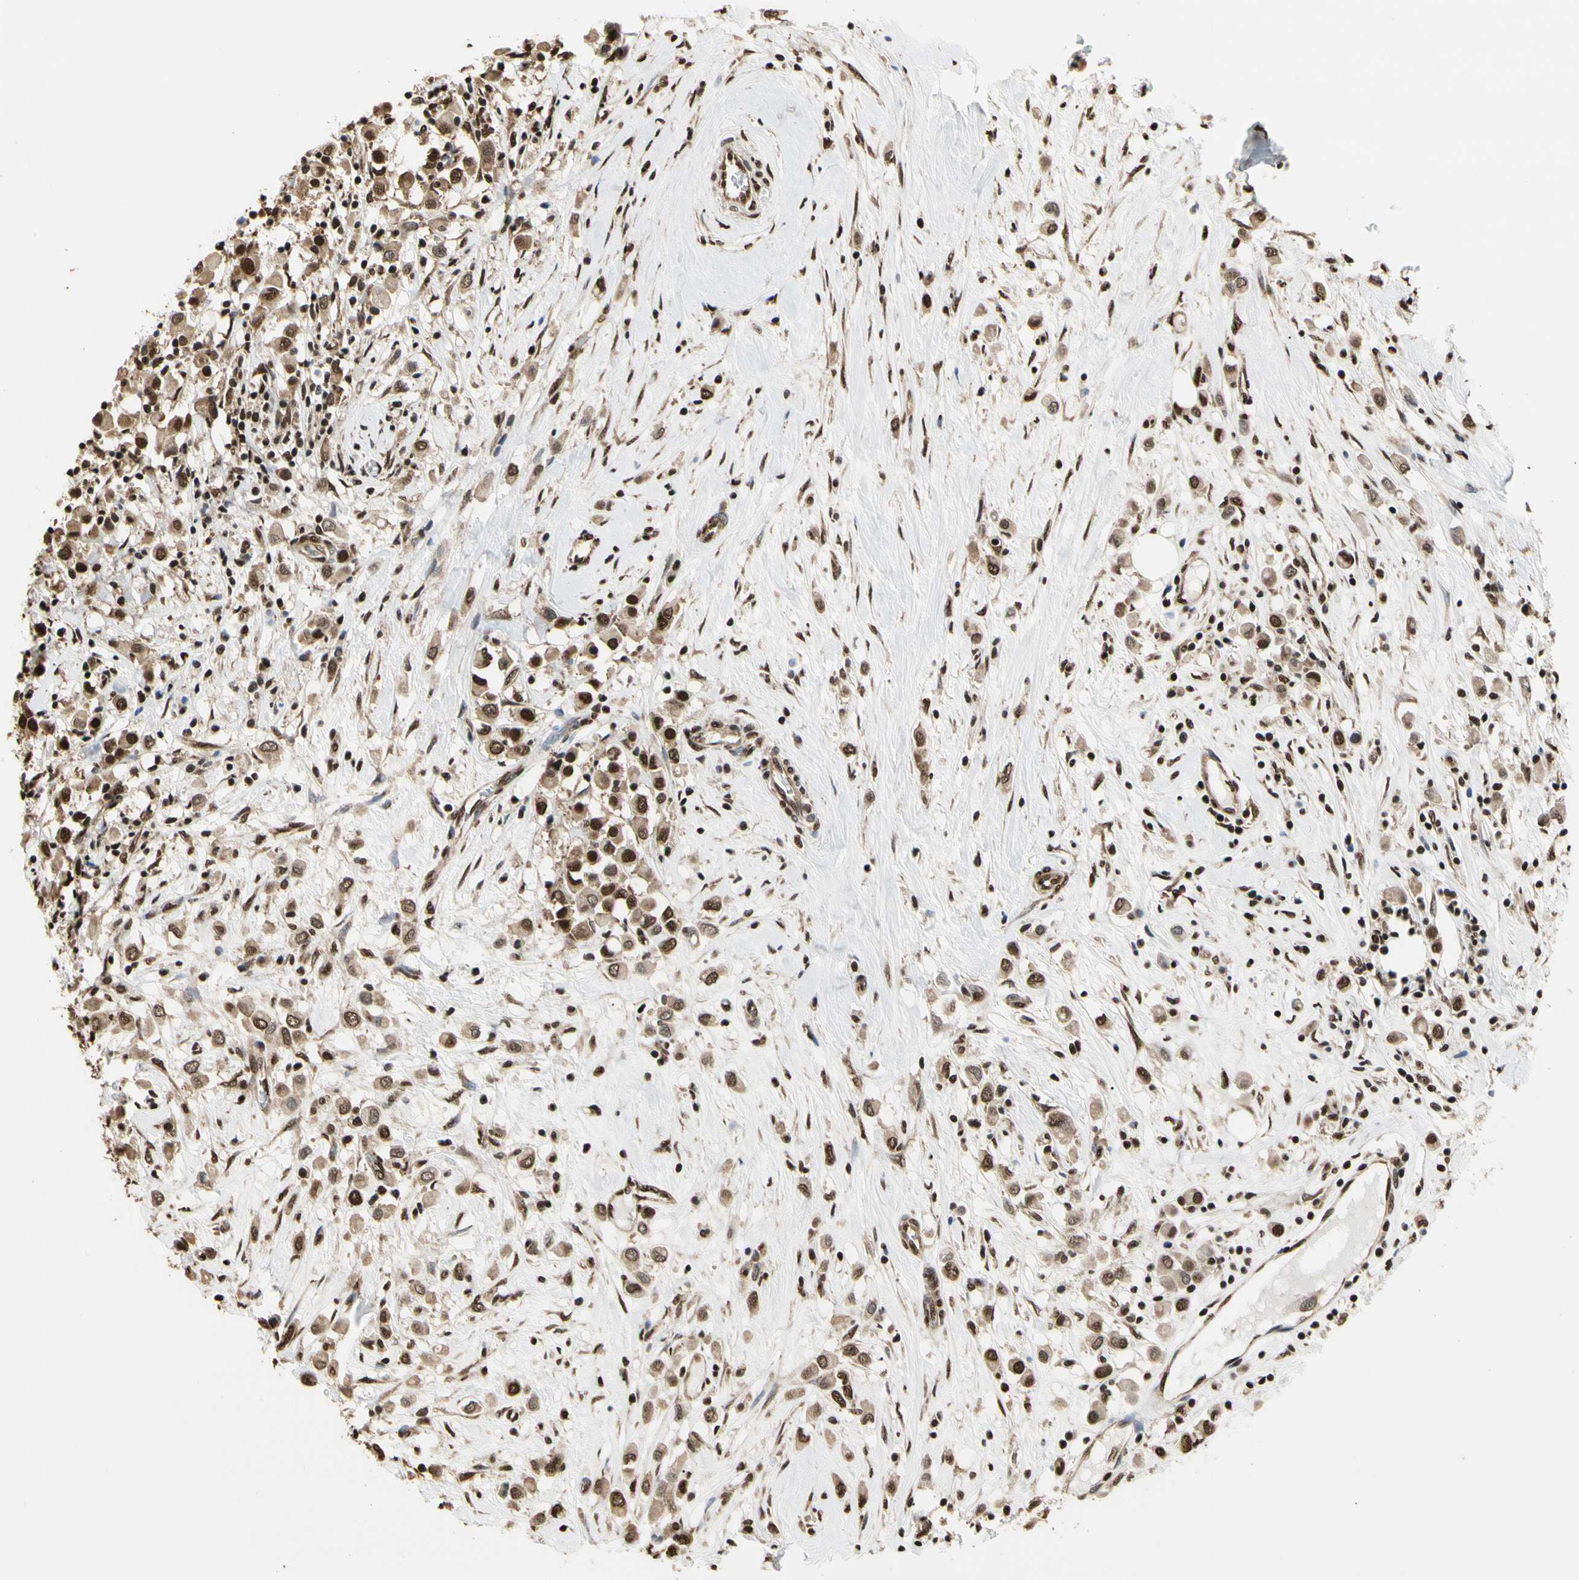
{"staining": {"intensity": "moderate", "quantity": ">75%", "location": "cytoplasmic/membranous,nuclear"}, "tissue": "breast cancer", "cell_type": "Tumor cells", "image_type": "cancer", "snomed": [{"axis": "morphology", "description": "Duct carcinoma"}, {"axis": "topography", "description": "Breast"}], "caption": "This histopathology image reveals immunohistochemistry staining of human intraductal carcinoma (breast), with medium moderate cytoplasmic/membranous and nuclear positivity in about >75% of tumor cells.", "gene": "HNRNPK", "patient": {"sex": "female", "age": 61}}